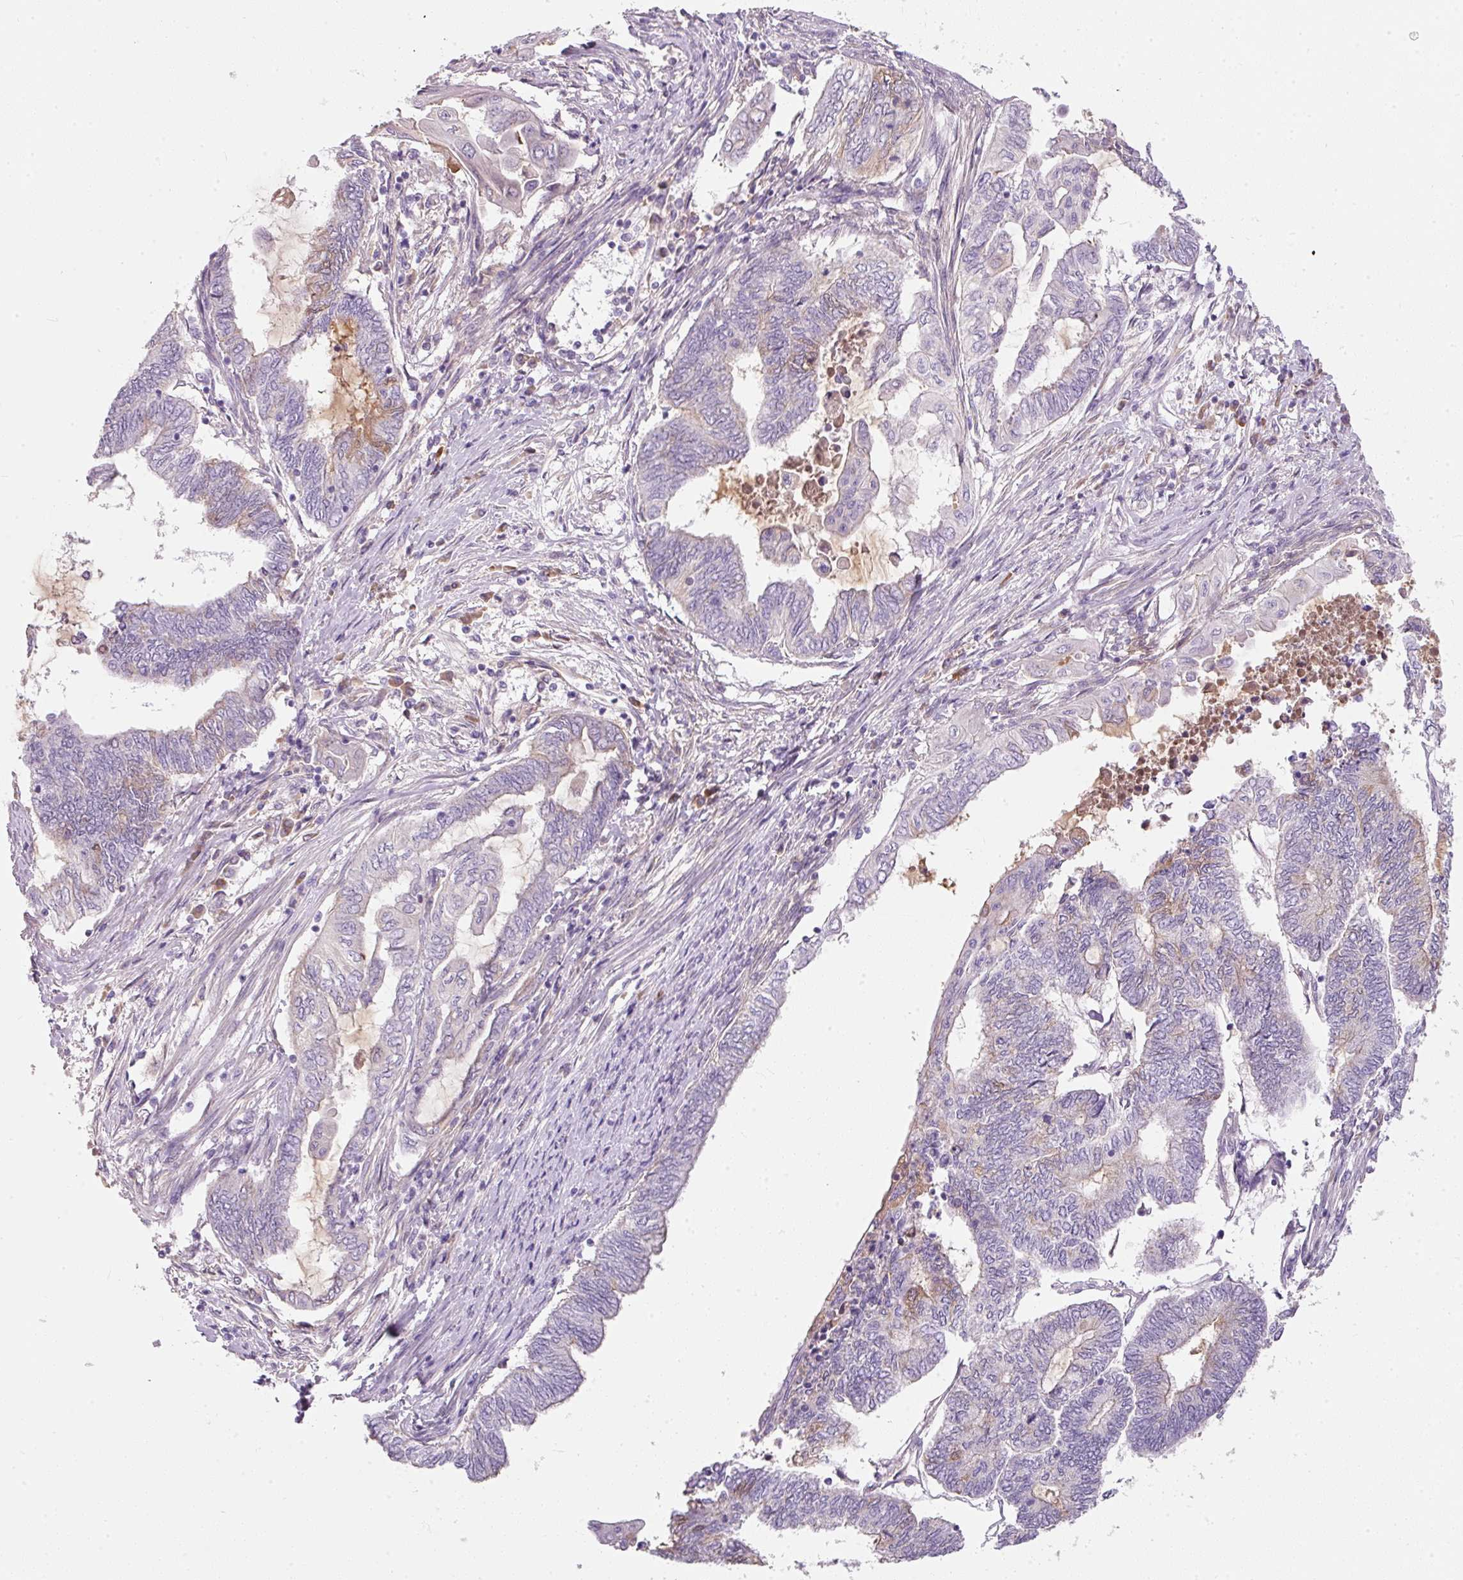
{"staining": {"intensity": "negative", "quantity": "none", "location": "none"}, "tissue": "endometrial cancer", "cell_type": "Tumor cells", "image_type": "cancer", "snomed": [{"axis": "morphology", "description": "Adenocarcinoma, NOS"}, {"axis": "topography", "description": "Uterus"}, {"axis": "topography", "description": "Endometrium"}], "caption": "Tumor cells show no significant expression in endometrial cancer (adenocarcinoma). (DAB (3,3'-diaminobenzidine) IHC with hematoxylin counter stain).", "gene": "TMEM37", "patient": {"sex": "female", "age": 70}}